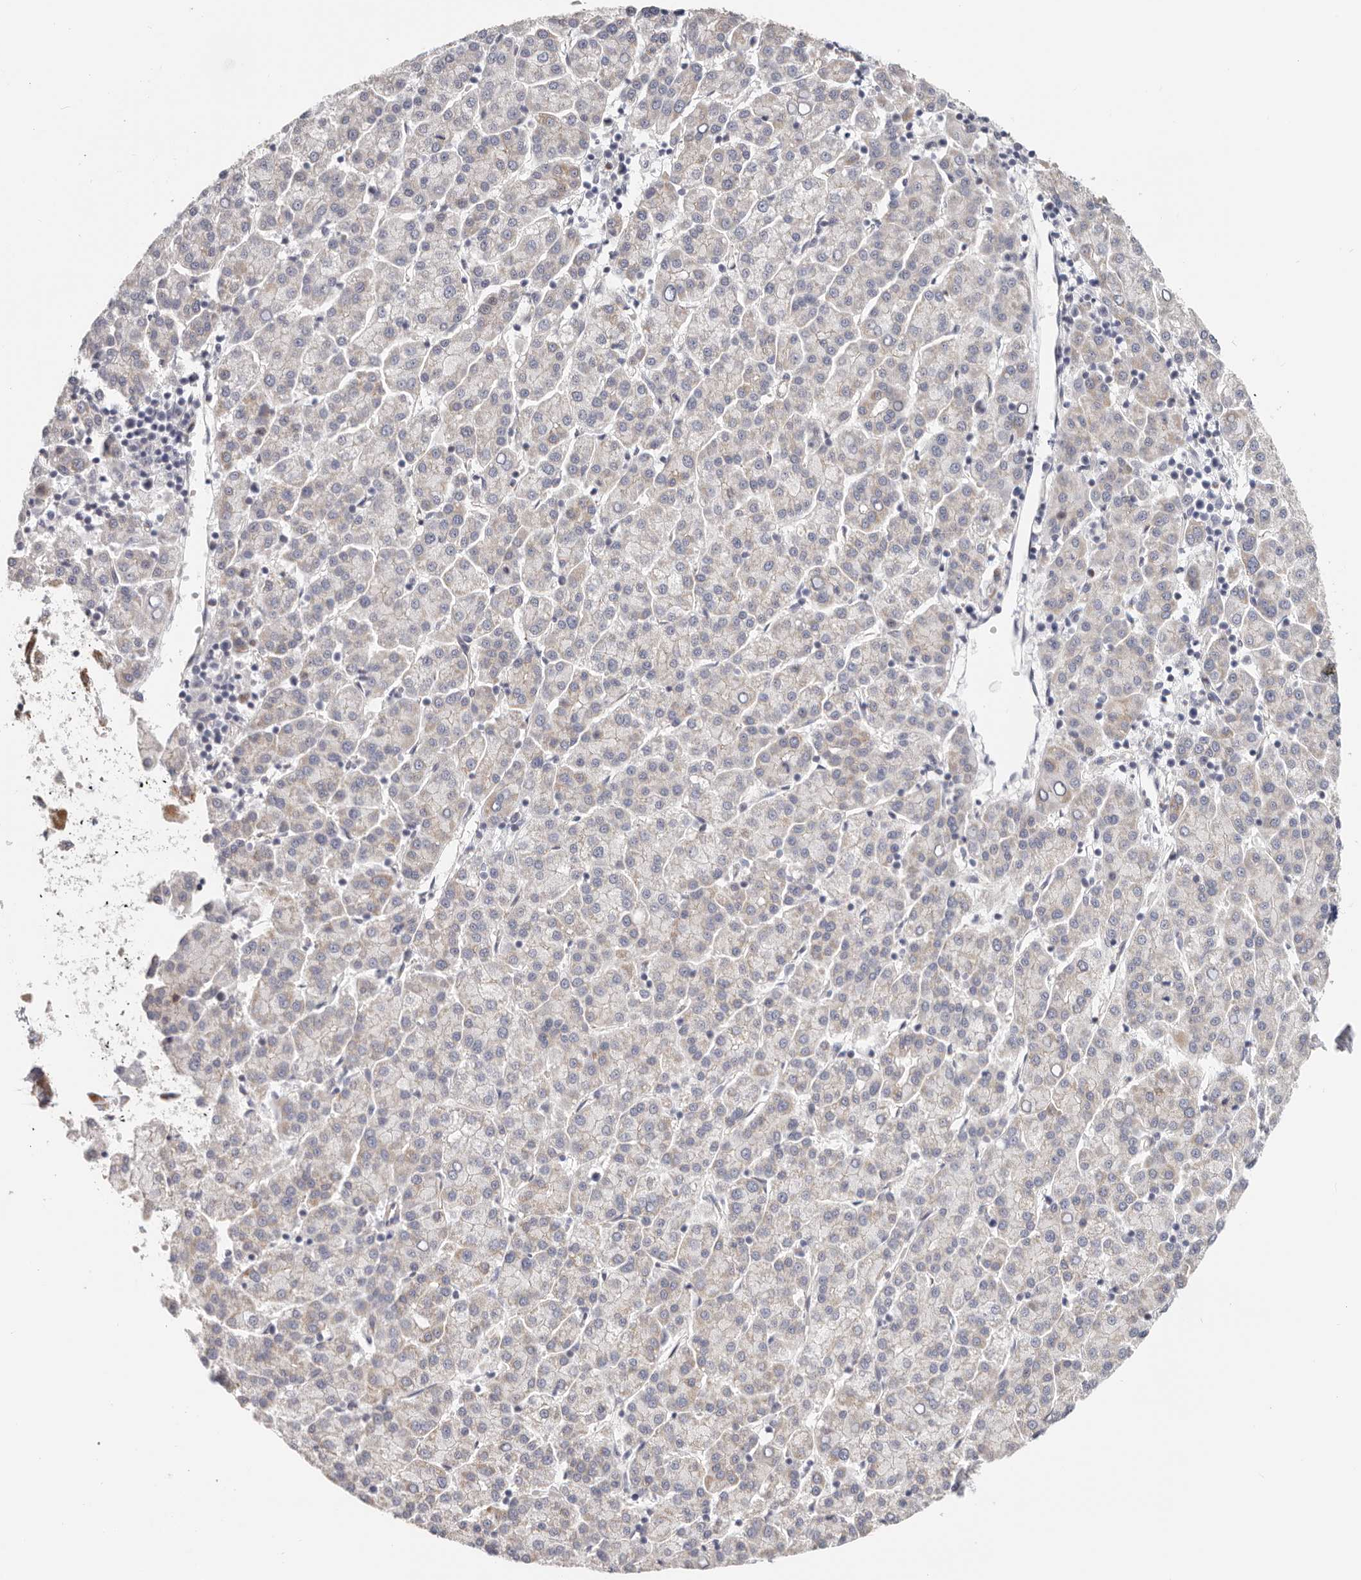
{"staining": {"intensity": "weak", "quantity": "<25%", "location": "cytoplasmic/membranous"}, "tissue": "liver cancer", "cell_type": "Tumor cells", "image_type": "cancer", "snomed": [{"axis": "morphology", "description": "Carcinoma, Hepatocellular, NOS"}, {"axis": "topography", "description": "Liver"}], "caption": "Immunohistochemistry of liver cancer (hepatocellular carcinoma) shows no staining in tumor cells.", "gene": "AFDN", "patient": {"sex": "female", "age": 58}}